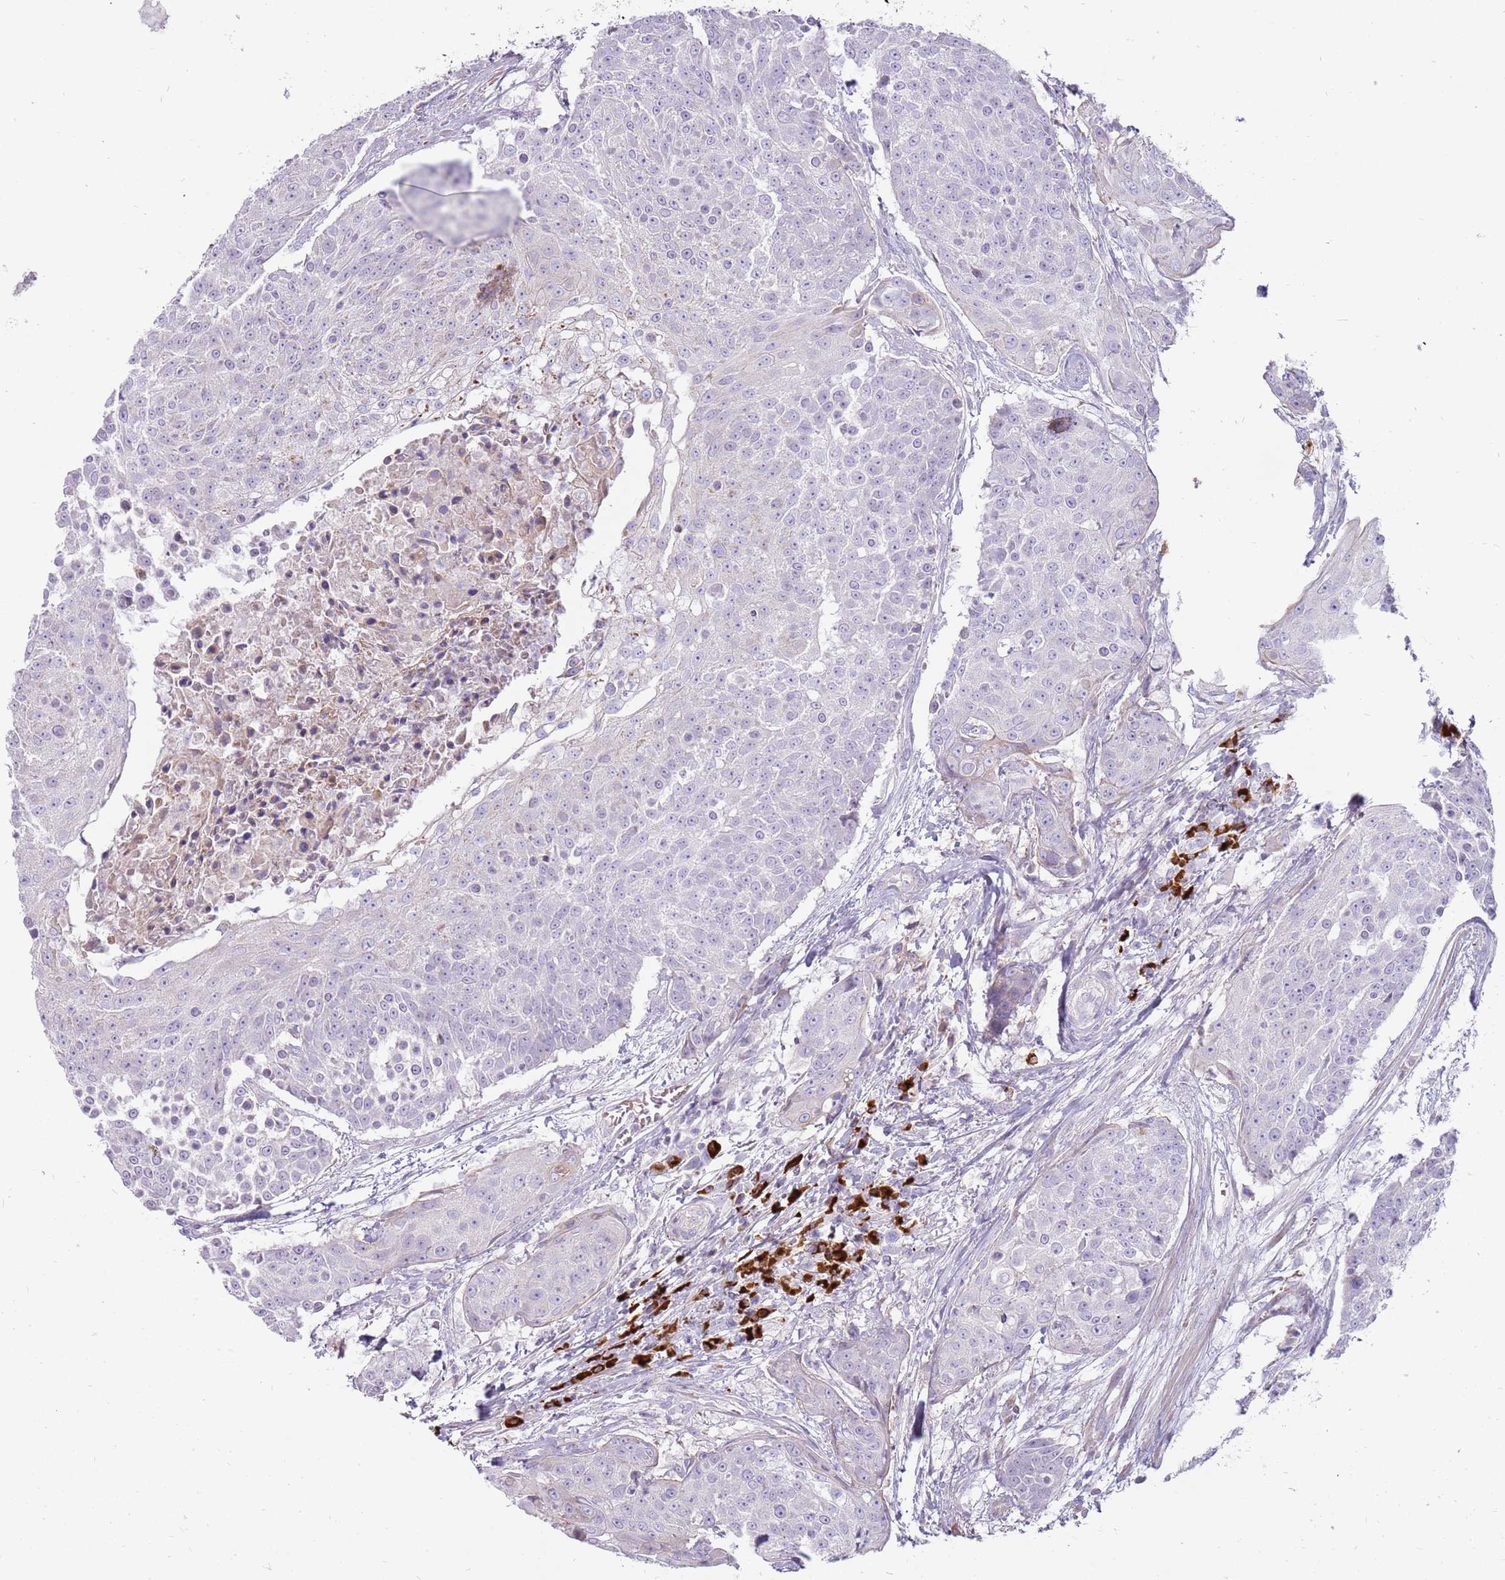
{"staining": {"intensity": "negative", "quantity": "none", "location": "none"}, "tissue": "urothelial cancer", "cell_type": "Tumor cells", "image_type": "cancer", "snomed": [{"axis": "morphology", "description": "Urothelial carcinoma, High grade"}, {"axis": "topography", "description": "Urinary bladder"}], "caption": "Tumor cells are negative for brown protein staining in high-grade urothelial carcinoma.", "gene": "MCUB", "patient": {"sex": "female", "age": 63}}